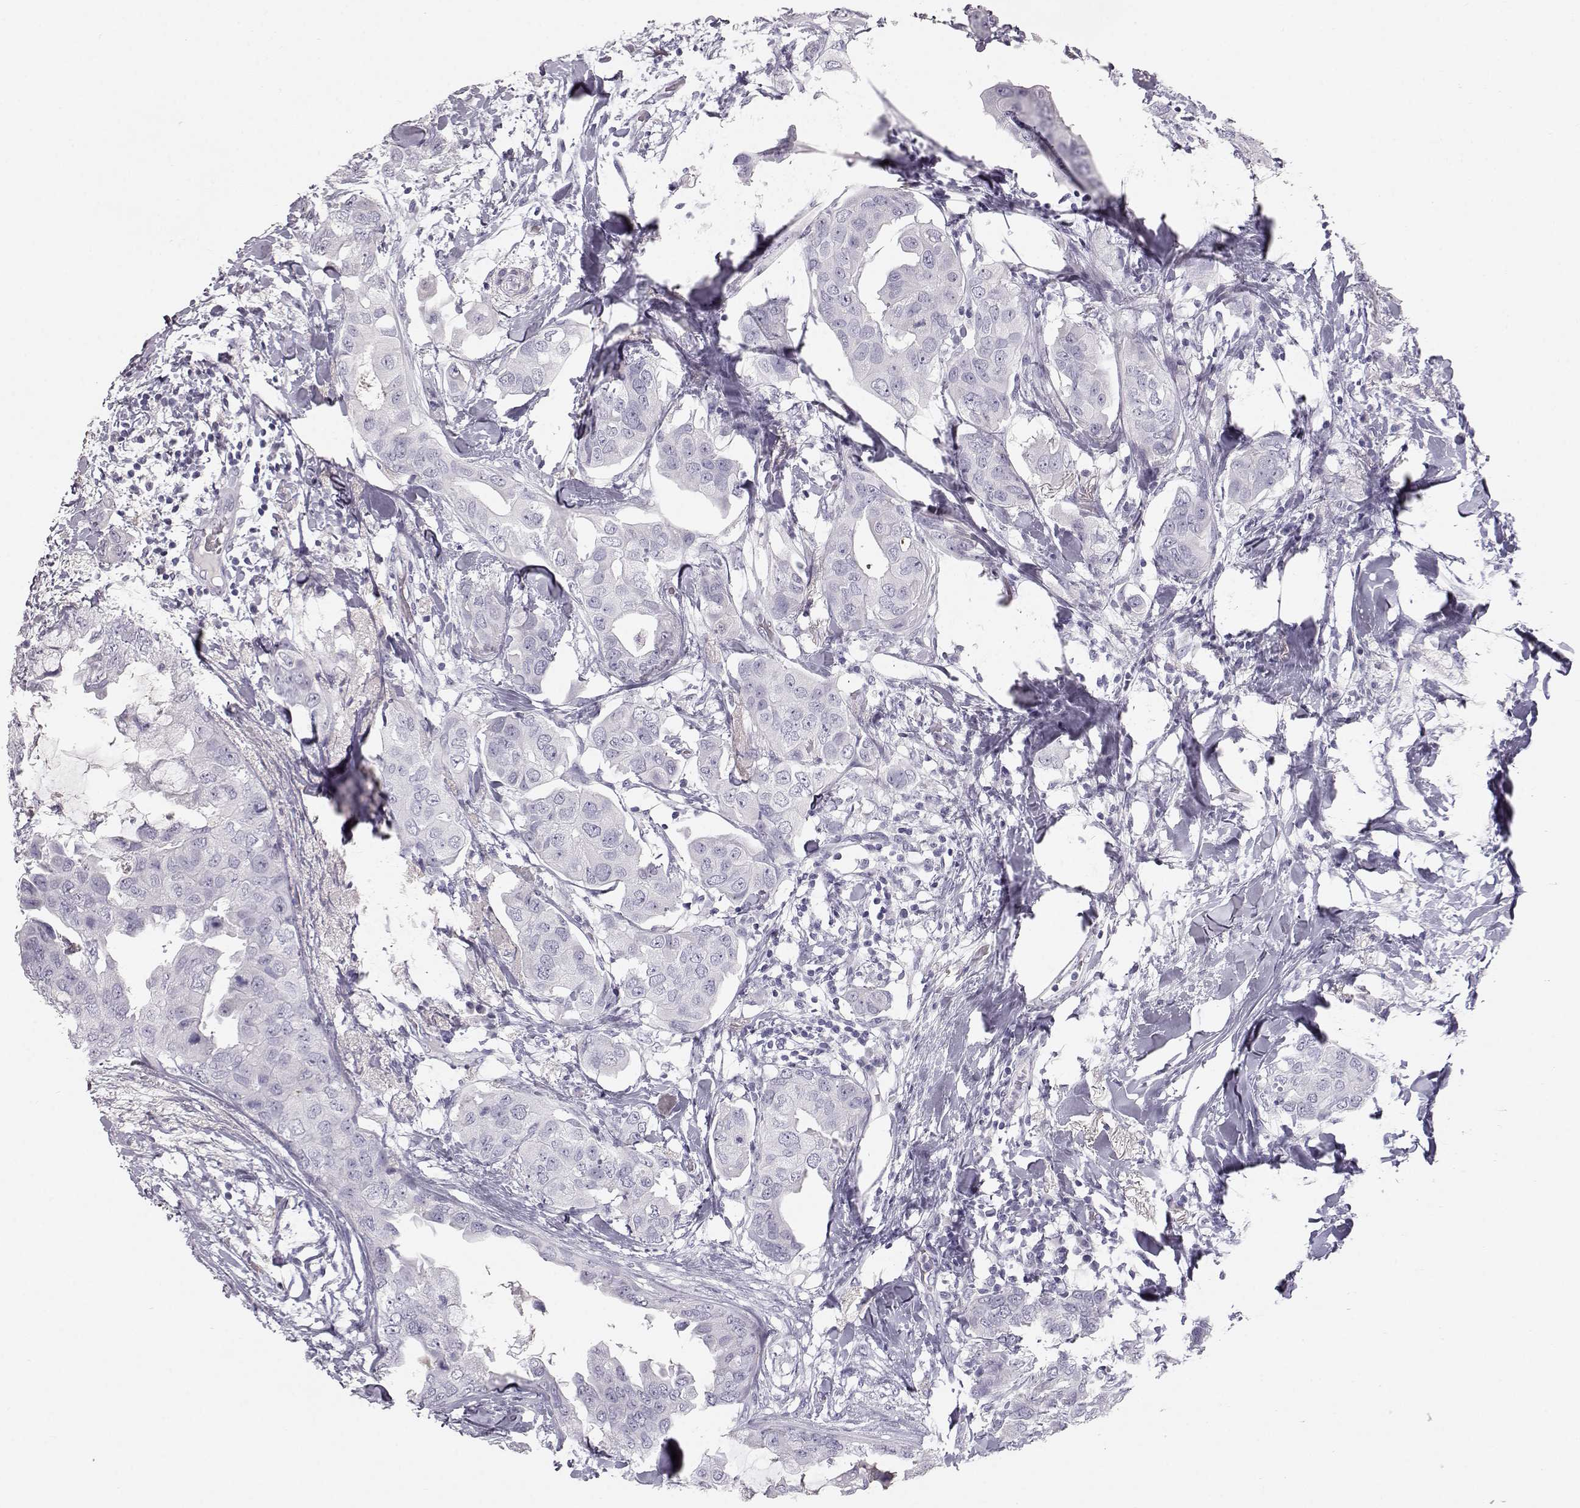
{"staining": {"intensity": "negative", "quantity": "none", "location": "none"}, "tissue": "breast cancer", "cell_type": "Tumor cells", "image_type": "cancer", "snomed": [{"axis": "morphology", "description": "Normal tissue, NOS"}, {"axis": "morphology", "description": "Duct carcinoma"}, {"axis": "topography", "description": "Breast"}], "caption": "IHC of human breast infiltrating ductal carcinoma displays no positivity in tumor cells.", "gene": "KRTAP16-1", "patient": {"sex": "female", "age": 40}}